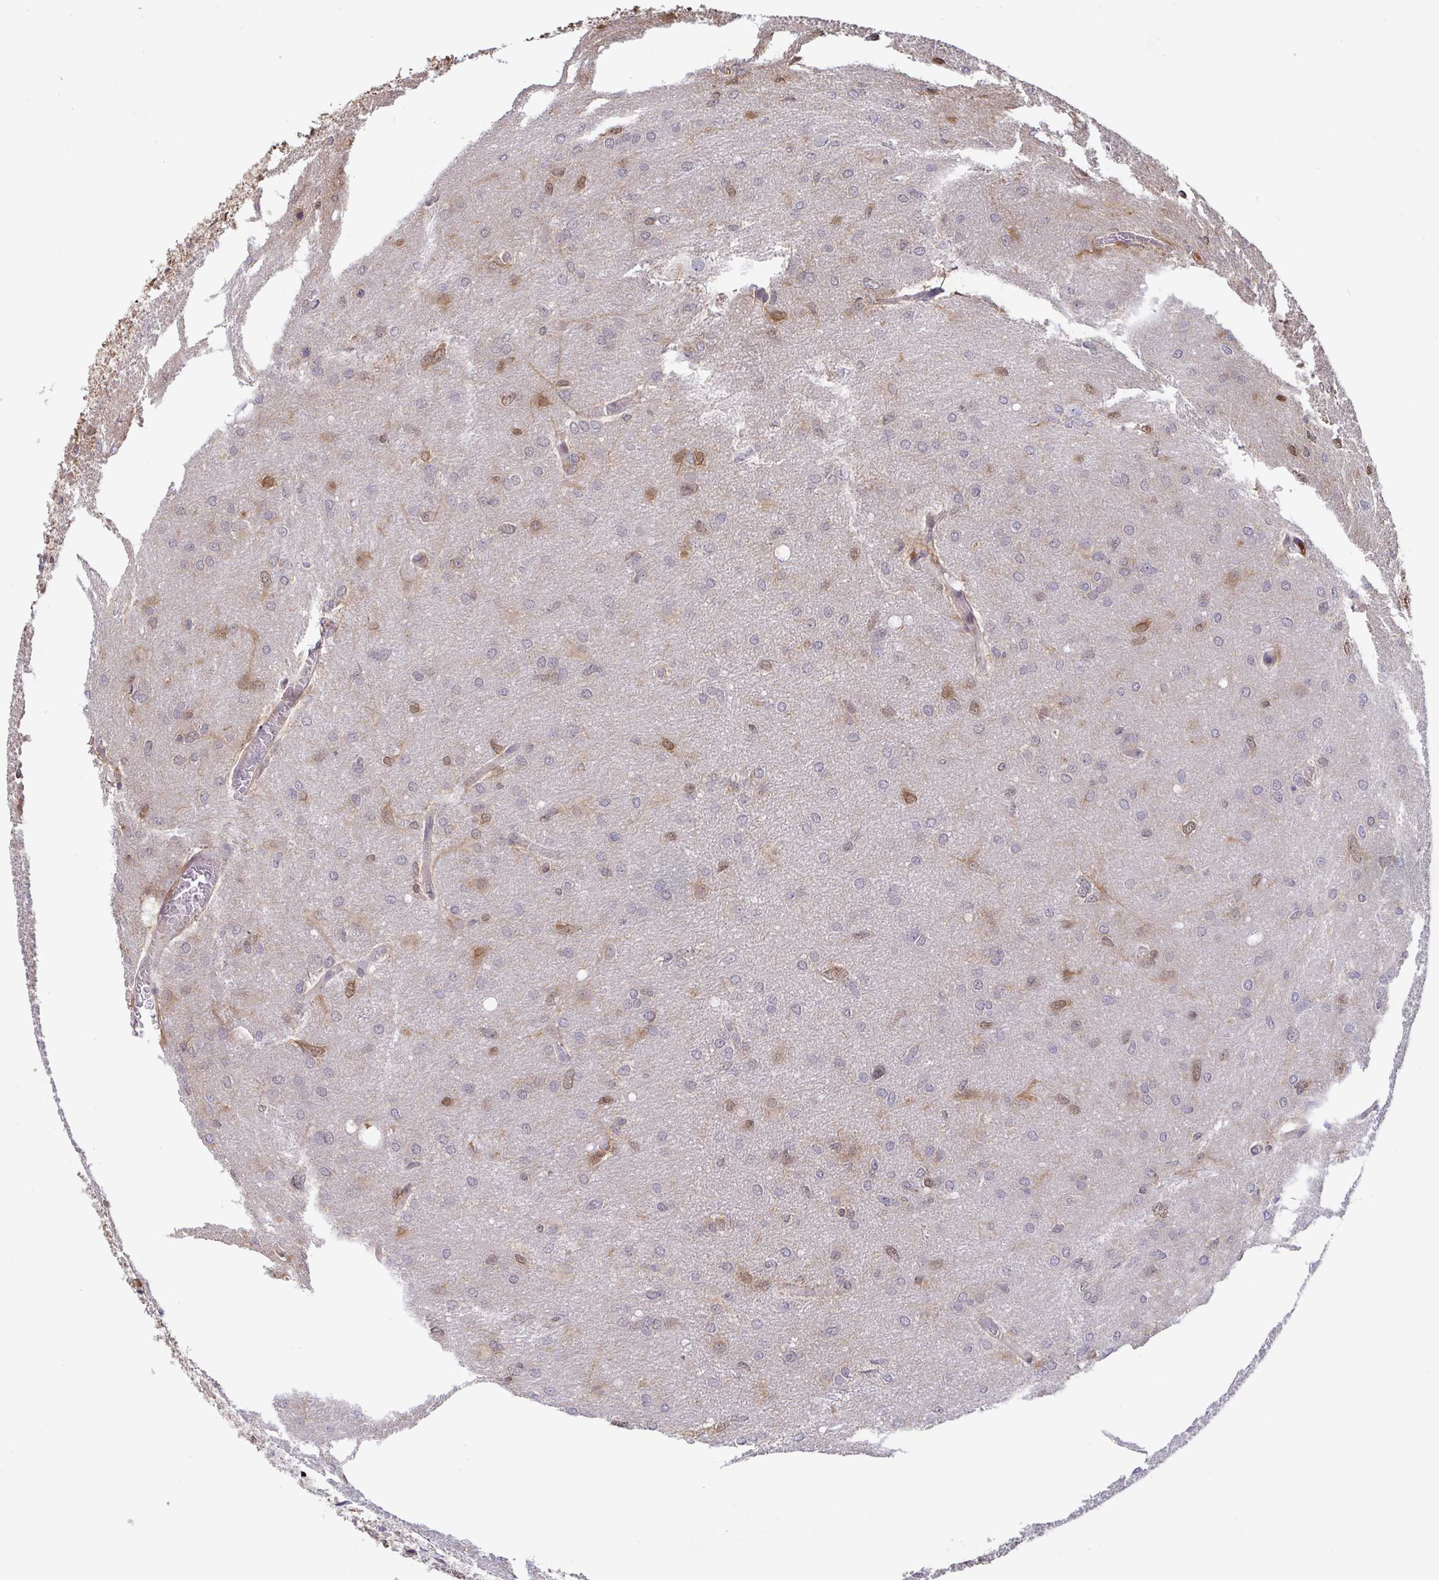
{"staining": {"intensity": "moderate", "quantity": "<25%", "location": "cytoplasmic/membranous"}, "tissue": "glioma", "cell_type": "Tumor cells", "image_type": "cancer", "snomed": [{"axis": "morphology", "description": "Glioma, malignant, High grade"}, {"axis": "topography", "description": "Brain"}], "caption": "Approximately <25% of tumor cells in glioma demonstrate moderate cytoplasmic/membranous protein expression as visualized by brown immunohistochemical staining.", "gene": "IDH1", "patient": {"sex": "male", "age": 53}}